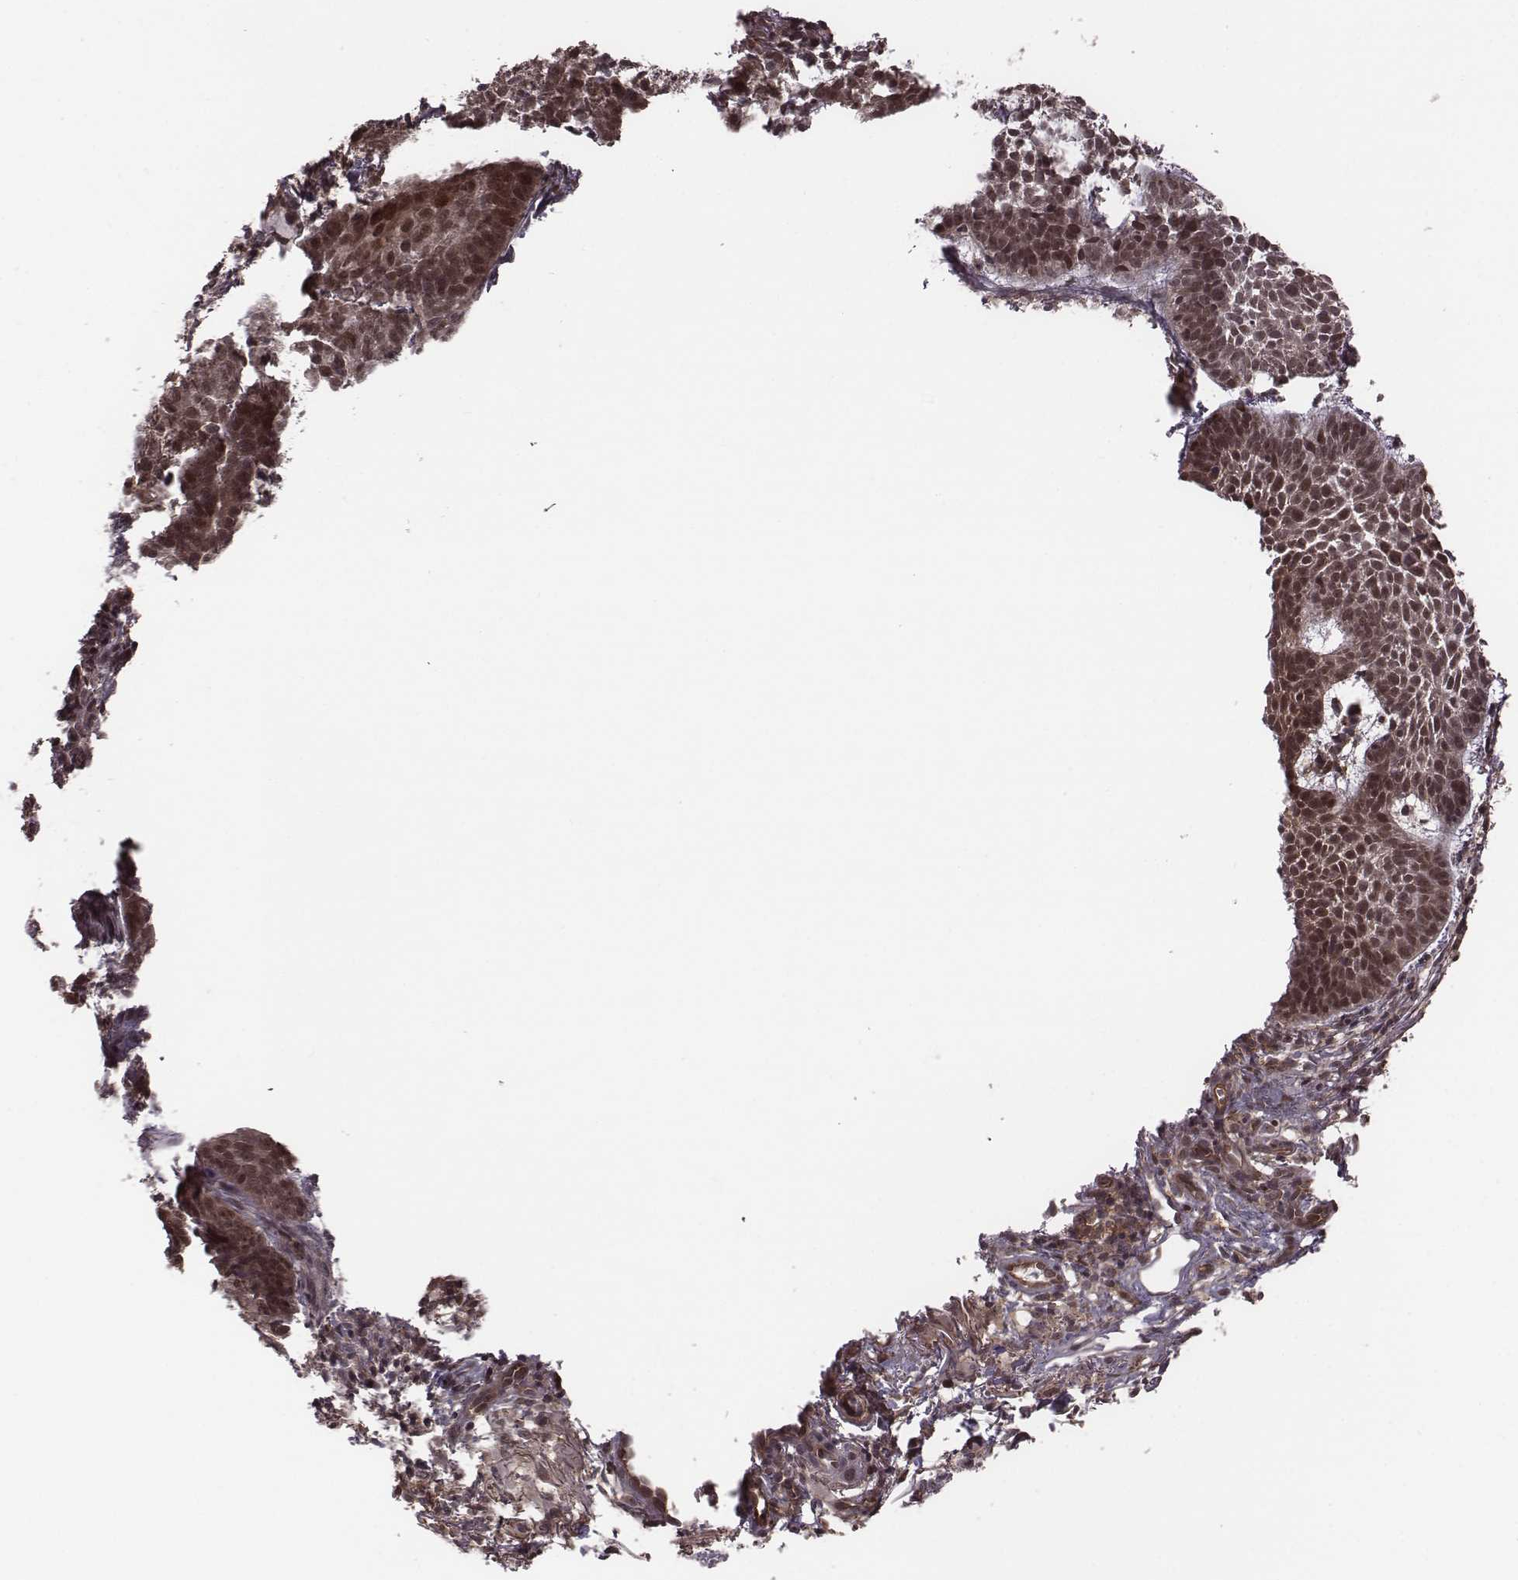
{"staining": {"intensity": "moderate", "quantity": ">75%", "location": "nuclear"}, "tissue": "skin cancer", "cell_type": "Tumor cells", "image_type": "cancer", "snomed": [{"axis": "morphology", "description": "Basal cell carcinoma"}, {"axis": "topography", "description": "Skin"}], "caption": "Tumor cells show medium levels of moderate nuclear positivity in about >75% of cells in skin basal cell carcinoma.", "gene": "RPL3", "patient": {"sex": "male", "age": 72}}